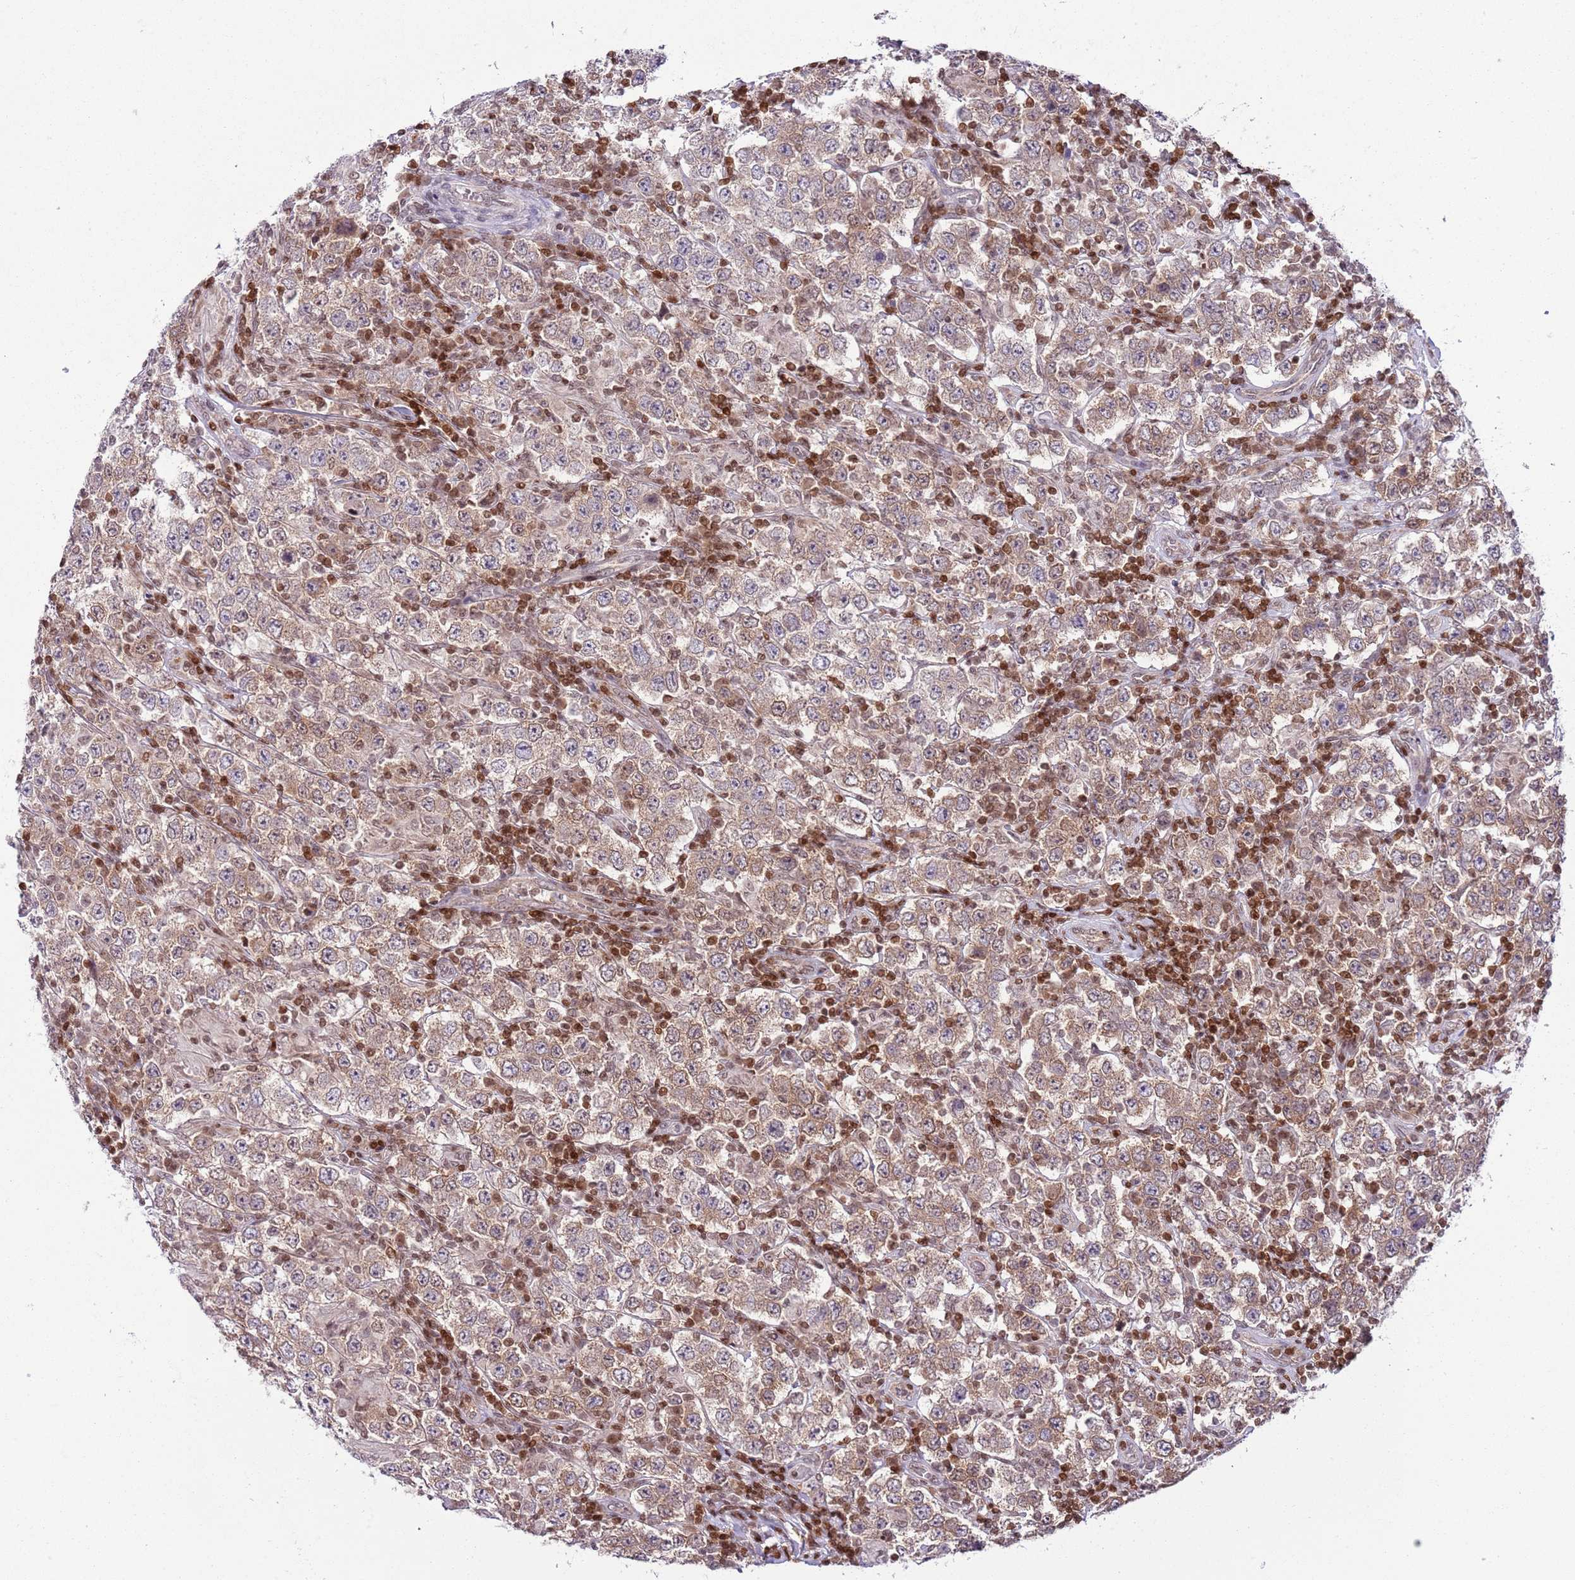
{"staining": {"intensity": "weak", "quantity": "25%-75%", "location": "cytoplasmic/membranous"}, "tissue": "testis cancer", "cell_type": "Tumor cells", "image_type": "cancer", "snomed": [{"axis": "morphology", "description": "Normal tissue, NOS"}, {"axis": "morphology", "description": "Urothelial carcinoma, High grade"}, {"axis": "morphology", "description": "Seminoma, NOS"}, {"axis": "morphology", "description": "Carcinoma, Embryonal, NOS"}, {"axis": "topography", "description": "Urinary bladder"}, {"axis": "topography", "description": "Testis"}], "caption": "Immunohistochemical staining of human embryonal carcinoma (testis) reveals low levels of weak cytoplasmic/membranous expression in about 25%-75% of tumor cells.", "gene": "SELENOH", "patient": {"sex": "male", "age": 41}}